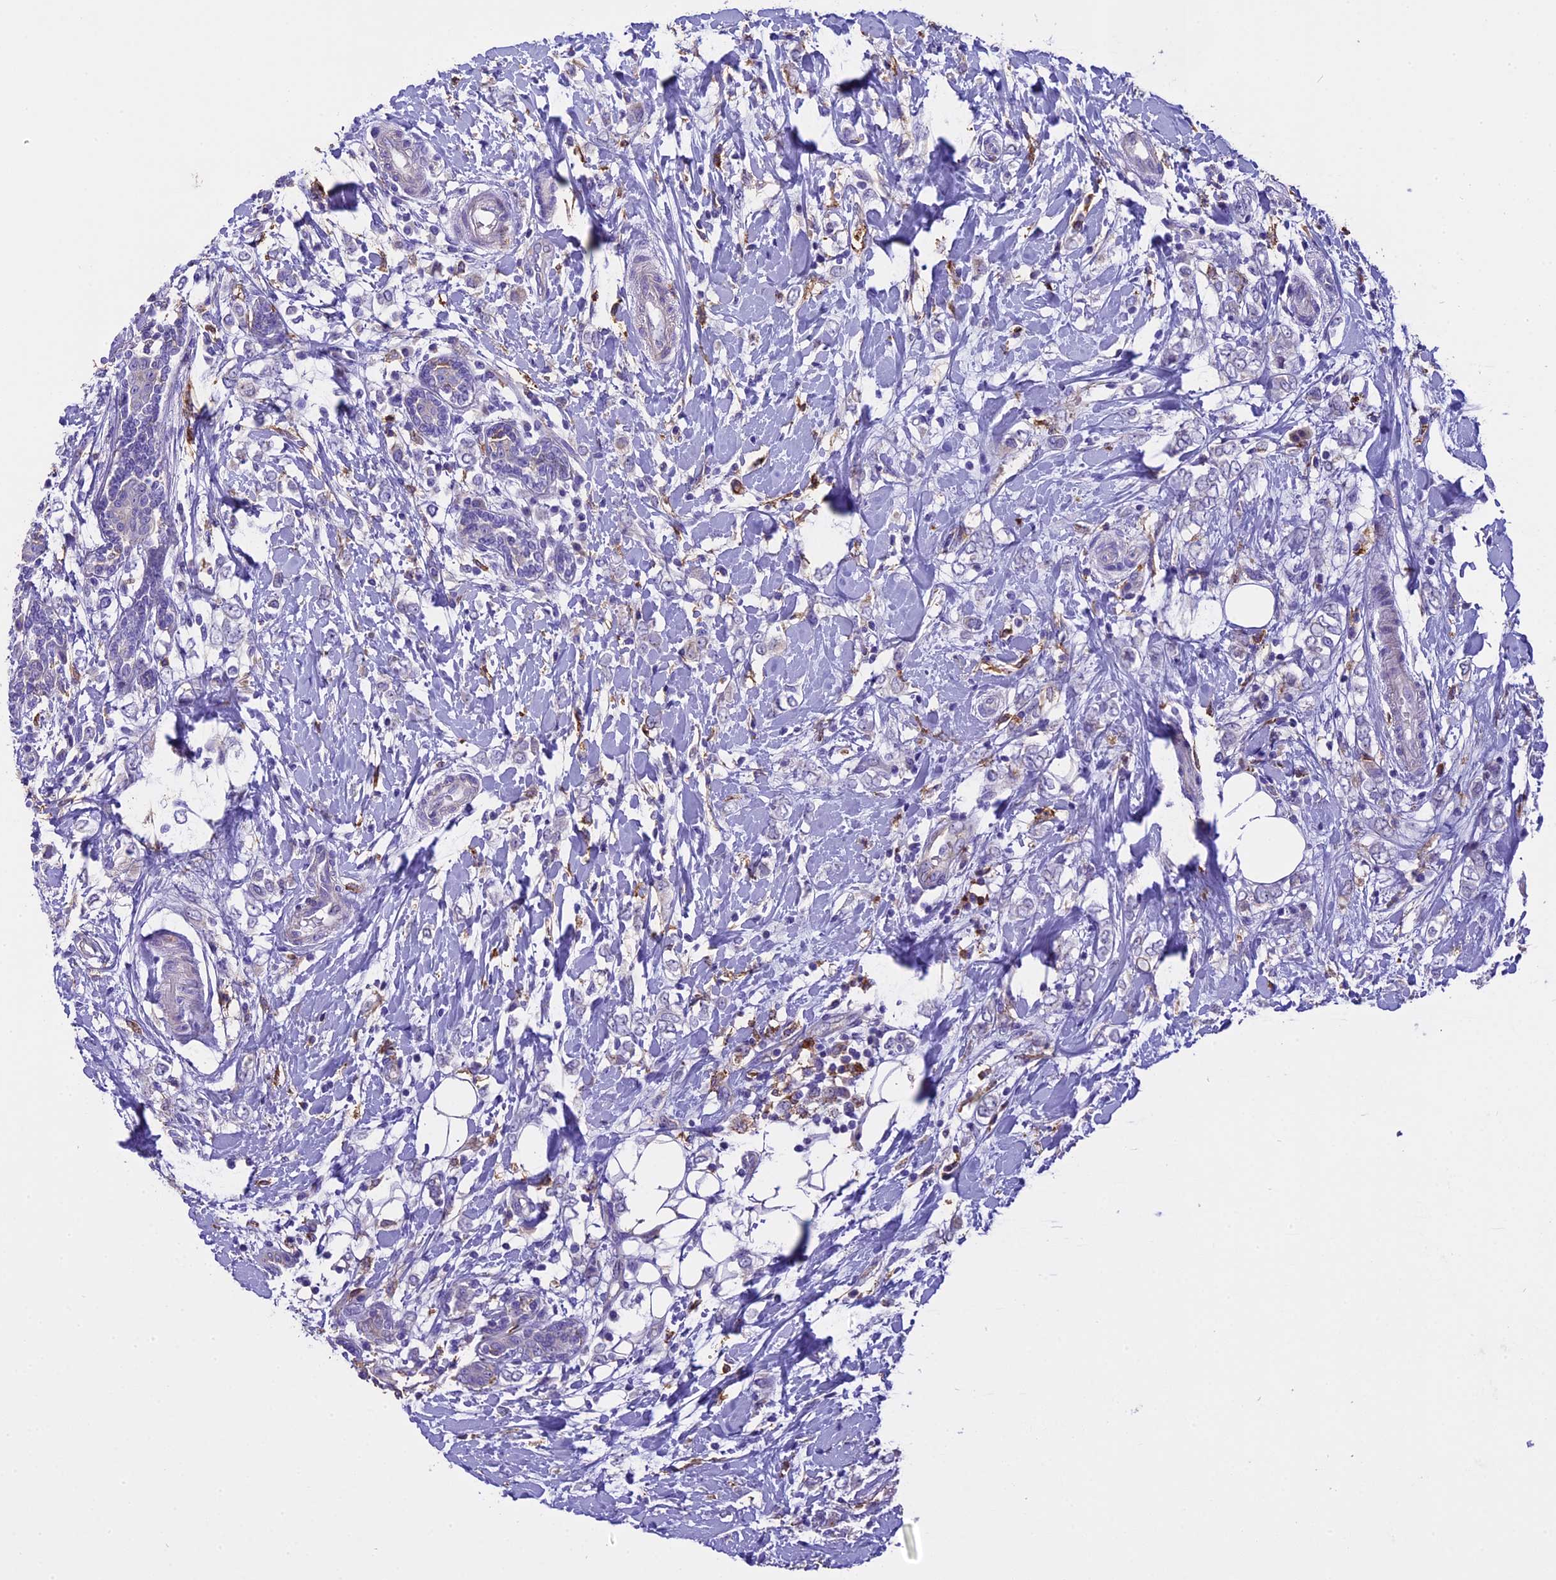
{"staining": {"intensity": "negative", "quantity": "none", "location": "none"}, "tissue": "breast cancer", "cell_type": "Tumor cells", "image_type": "cancer", "snomed": [{"axis": "morphology", "description": "Normal tissue, NOS"}, {"axis": "morphology", "description": "Lobular carcinoma"}, {"axis": "topography", "description": "Breast"}], "caption": "An IHC photomicrograph of breast cancer (lobular carcinoma) is shown. There is no staining in tumor cells of breast cancer (lobular carcinoma). The staining is performed using DAB brown chromogen with nuclei counter-stained in using hematoxylin.", "gene": "NOD2", "patient": {"sex": "female", "age": 47}}